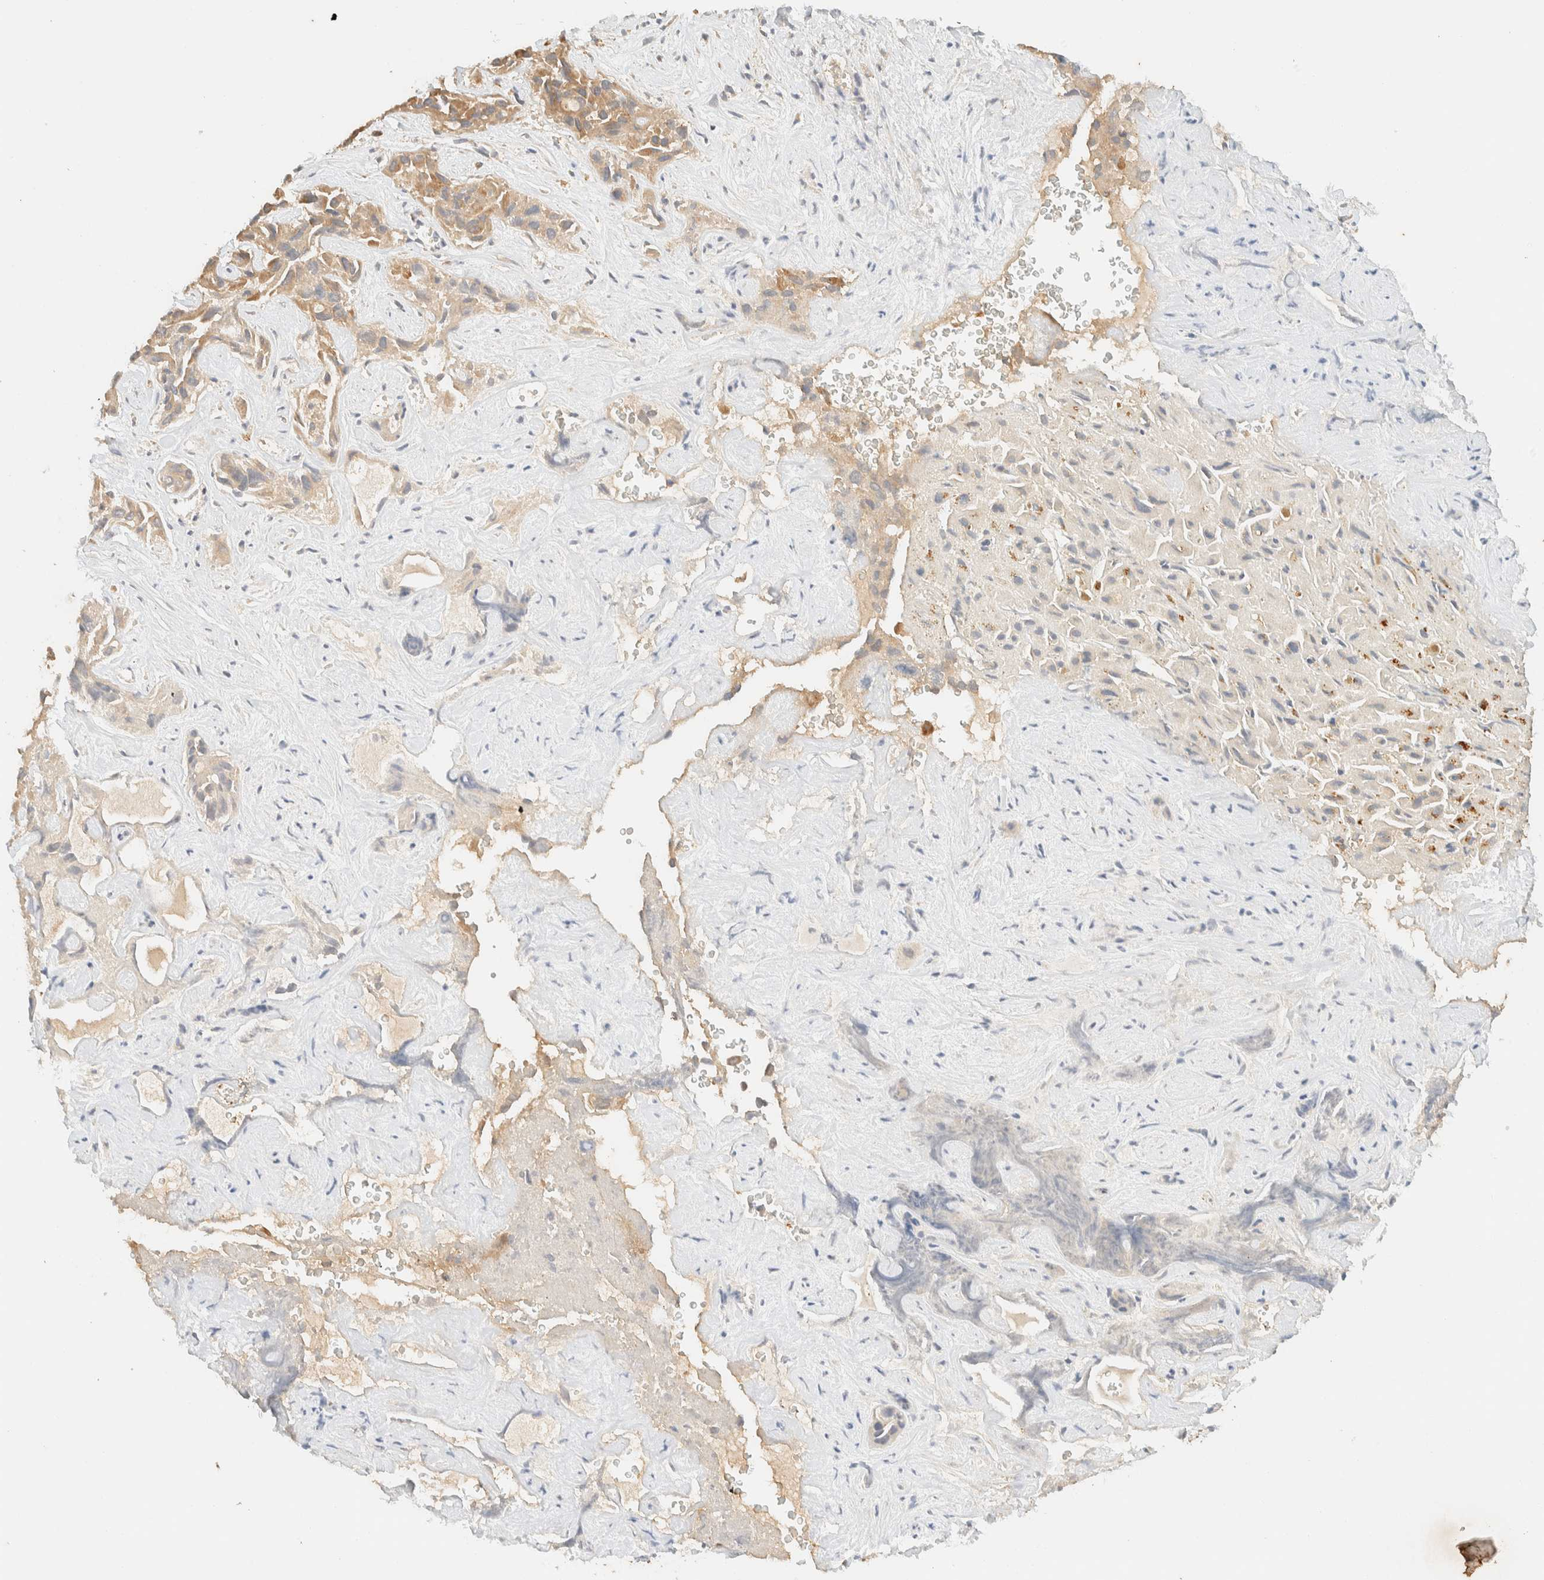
{"staining": {"intensity": "moderate", "quantity": ">75%", "location": "cytoplasmic/membranous"}, "tissue": "liver cancer", "cell_type": "Tumor cells", "image_type": "cancer", "snomed": [{"axis": "morphology", "description": "Cholangiocarcinoma"}, {"axis": "topography", "description": "Liver"}], "caption": "Tumor cells show moderate cytoplasmic/membranous positivity in approximately >75% of cells in liver cholangiocarcinoma.", "gene": "ZBTB34", "patient": {"sex": "female", "age": 52}}